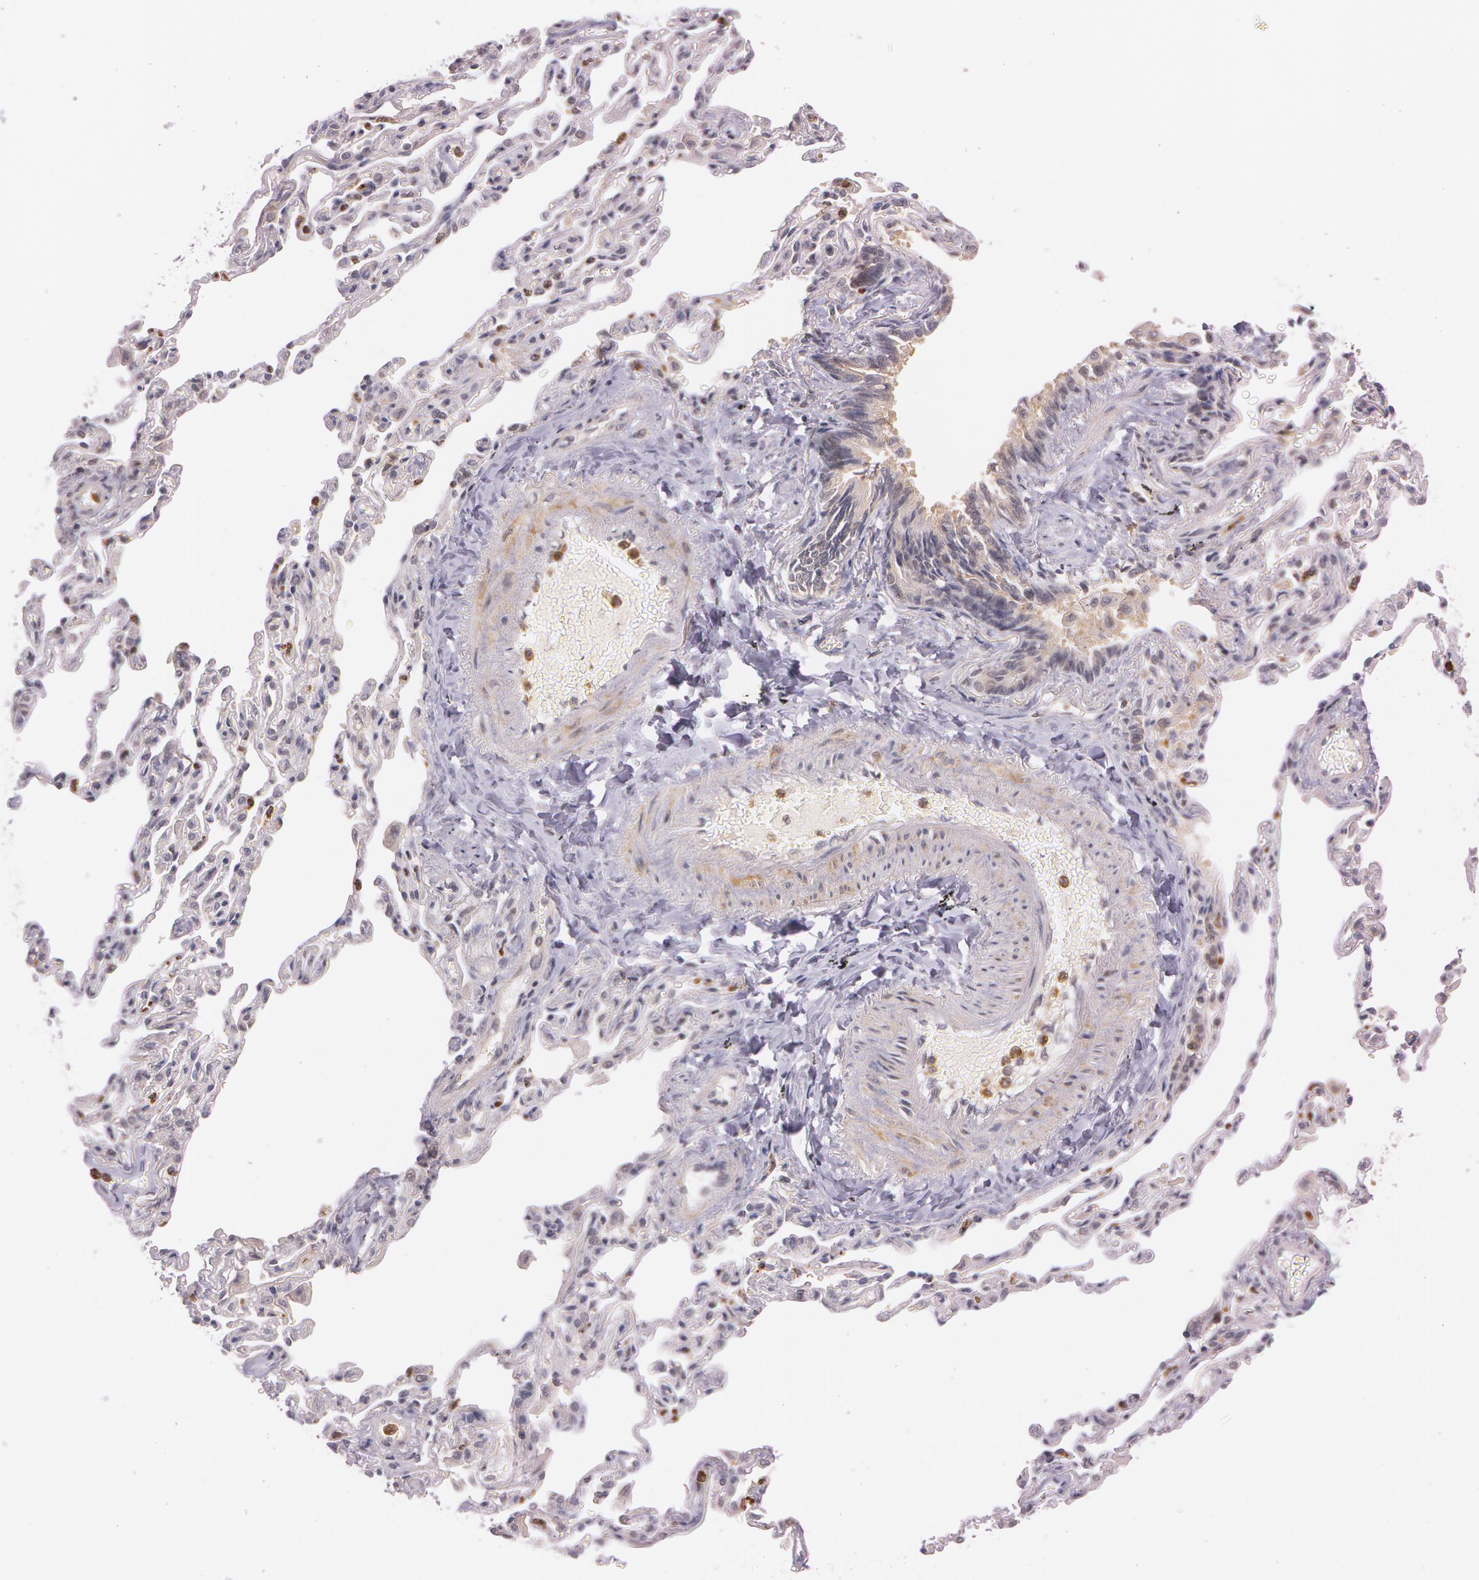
{"staining": {"intensity": "weak", "quantity": ">75%", "location": "cytoplasmic/membranous"}, "tissue": "bronchus", "cell_type": "Respiratory epithelial cells", "image_type": "normal", "snomed": [{"axis": "morphology", "description": "Normal tissue, NOS"}, {"axis": "topography", "description": "Cartilage tissue"}, {"axis": "topography", "description": "Bronchus"}, {"axis": "topography", "description": "Lung"}], "caption": "Immunohistochemical staining of normal human bronchus demonstrates weak cytoplasmic/membranous protein positivity in approximately >75% of respiratory epithelial cells.", "gene": "ATG2B", "patient": {"sex": "male", "age": 64}}